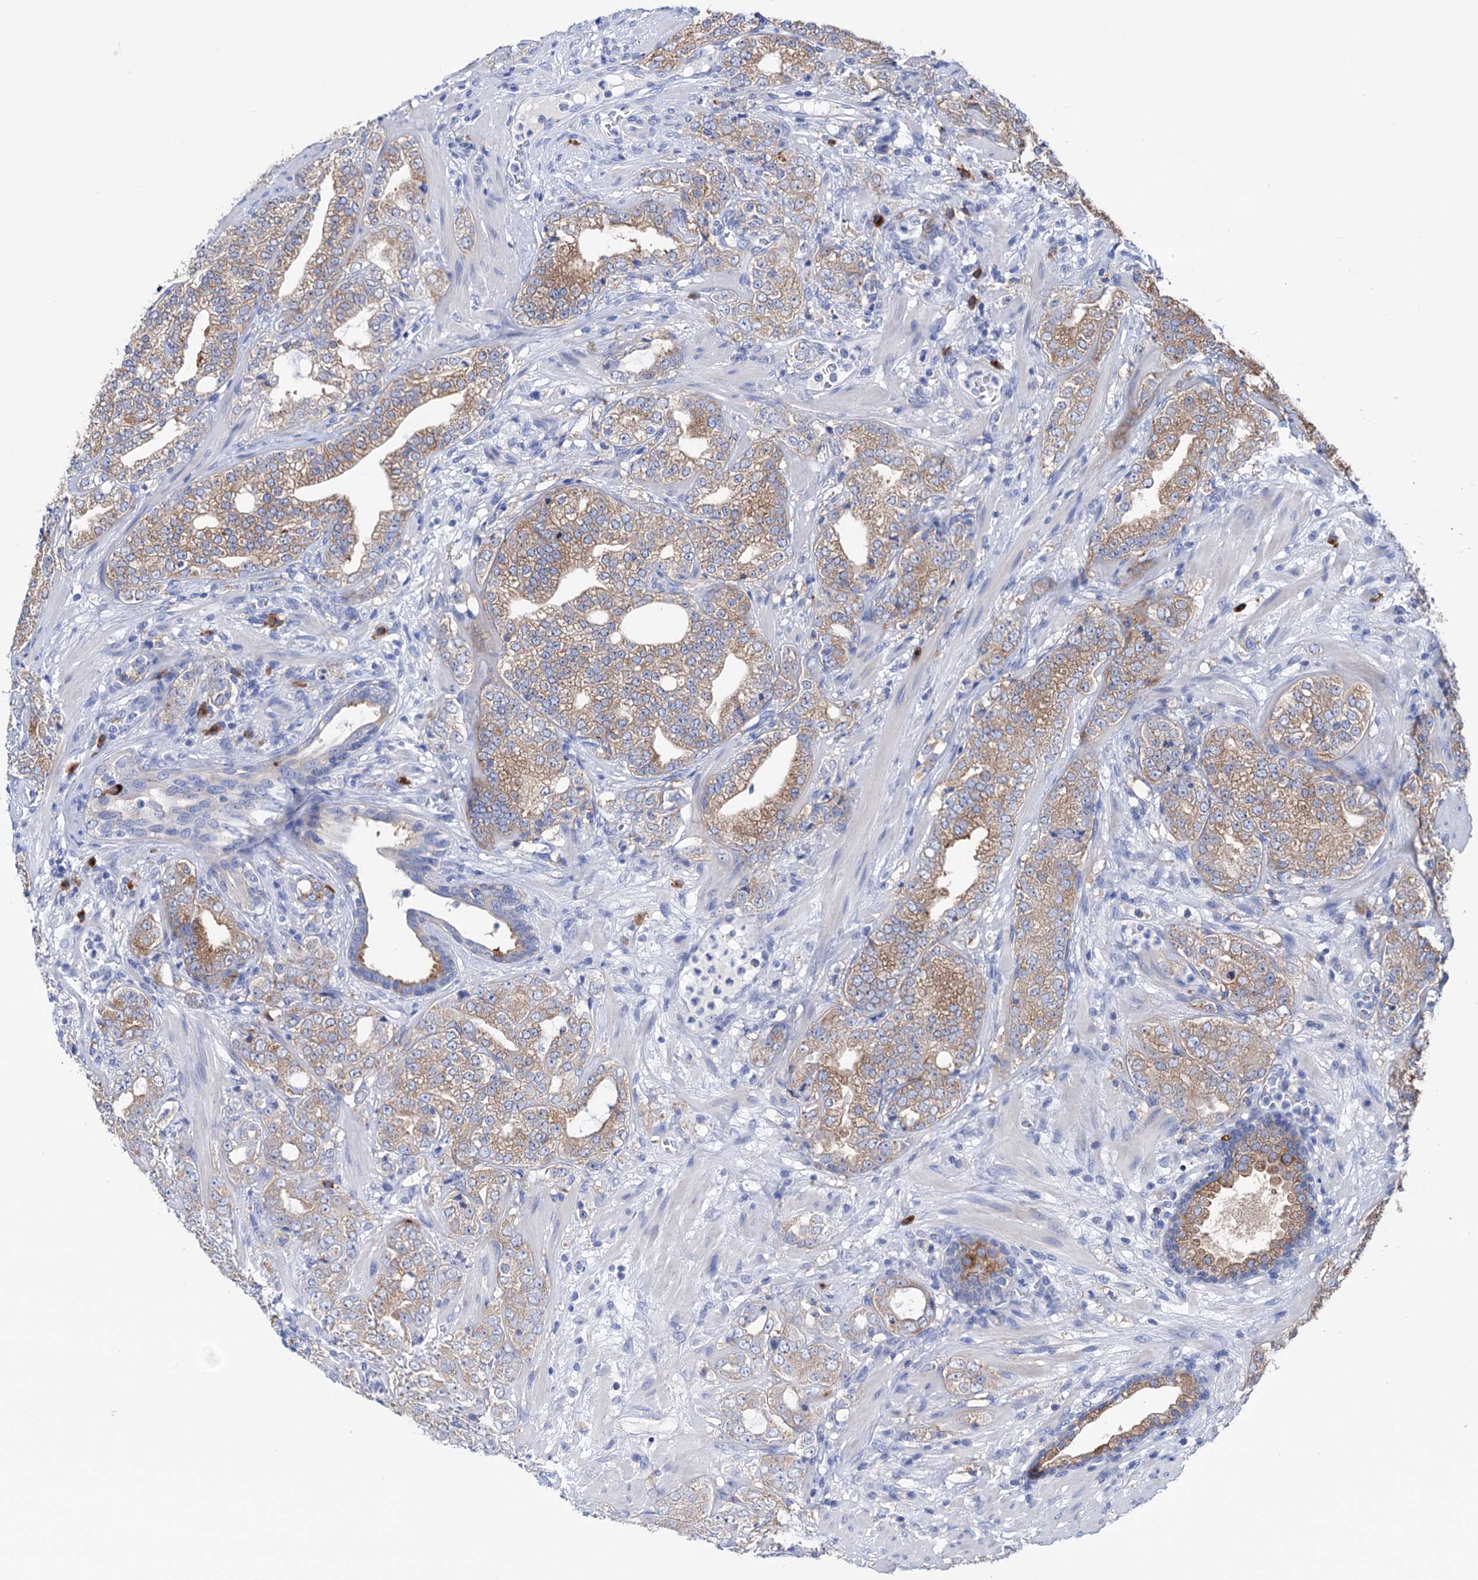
{"staining": {"intensity": "moderate", "quantity": ">75%", "location": "cytoplasmic/membranous"}, "tissue": "prostate cancer", "cell_type": "Tumor cells", "image_type": "cancer", "snomed": [{"axis": "morphology", "description": "Adenocarcinoma, High grade"}, {"axis": "topography", "description": "Prostate"}], "caption": "A high-resolution image shows immunohistochemistry (IHC) staining of prostate adenocarcinoma (high-grade), which exhibits moderate cytoplasmic/membranous staining in about >75% of tumor cells.", "gene": "BBS4", "patient": {"sex": "male", "age": 64}}